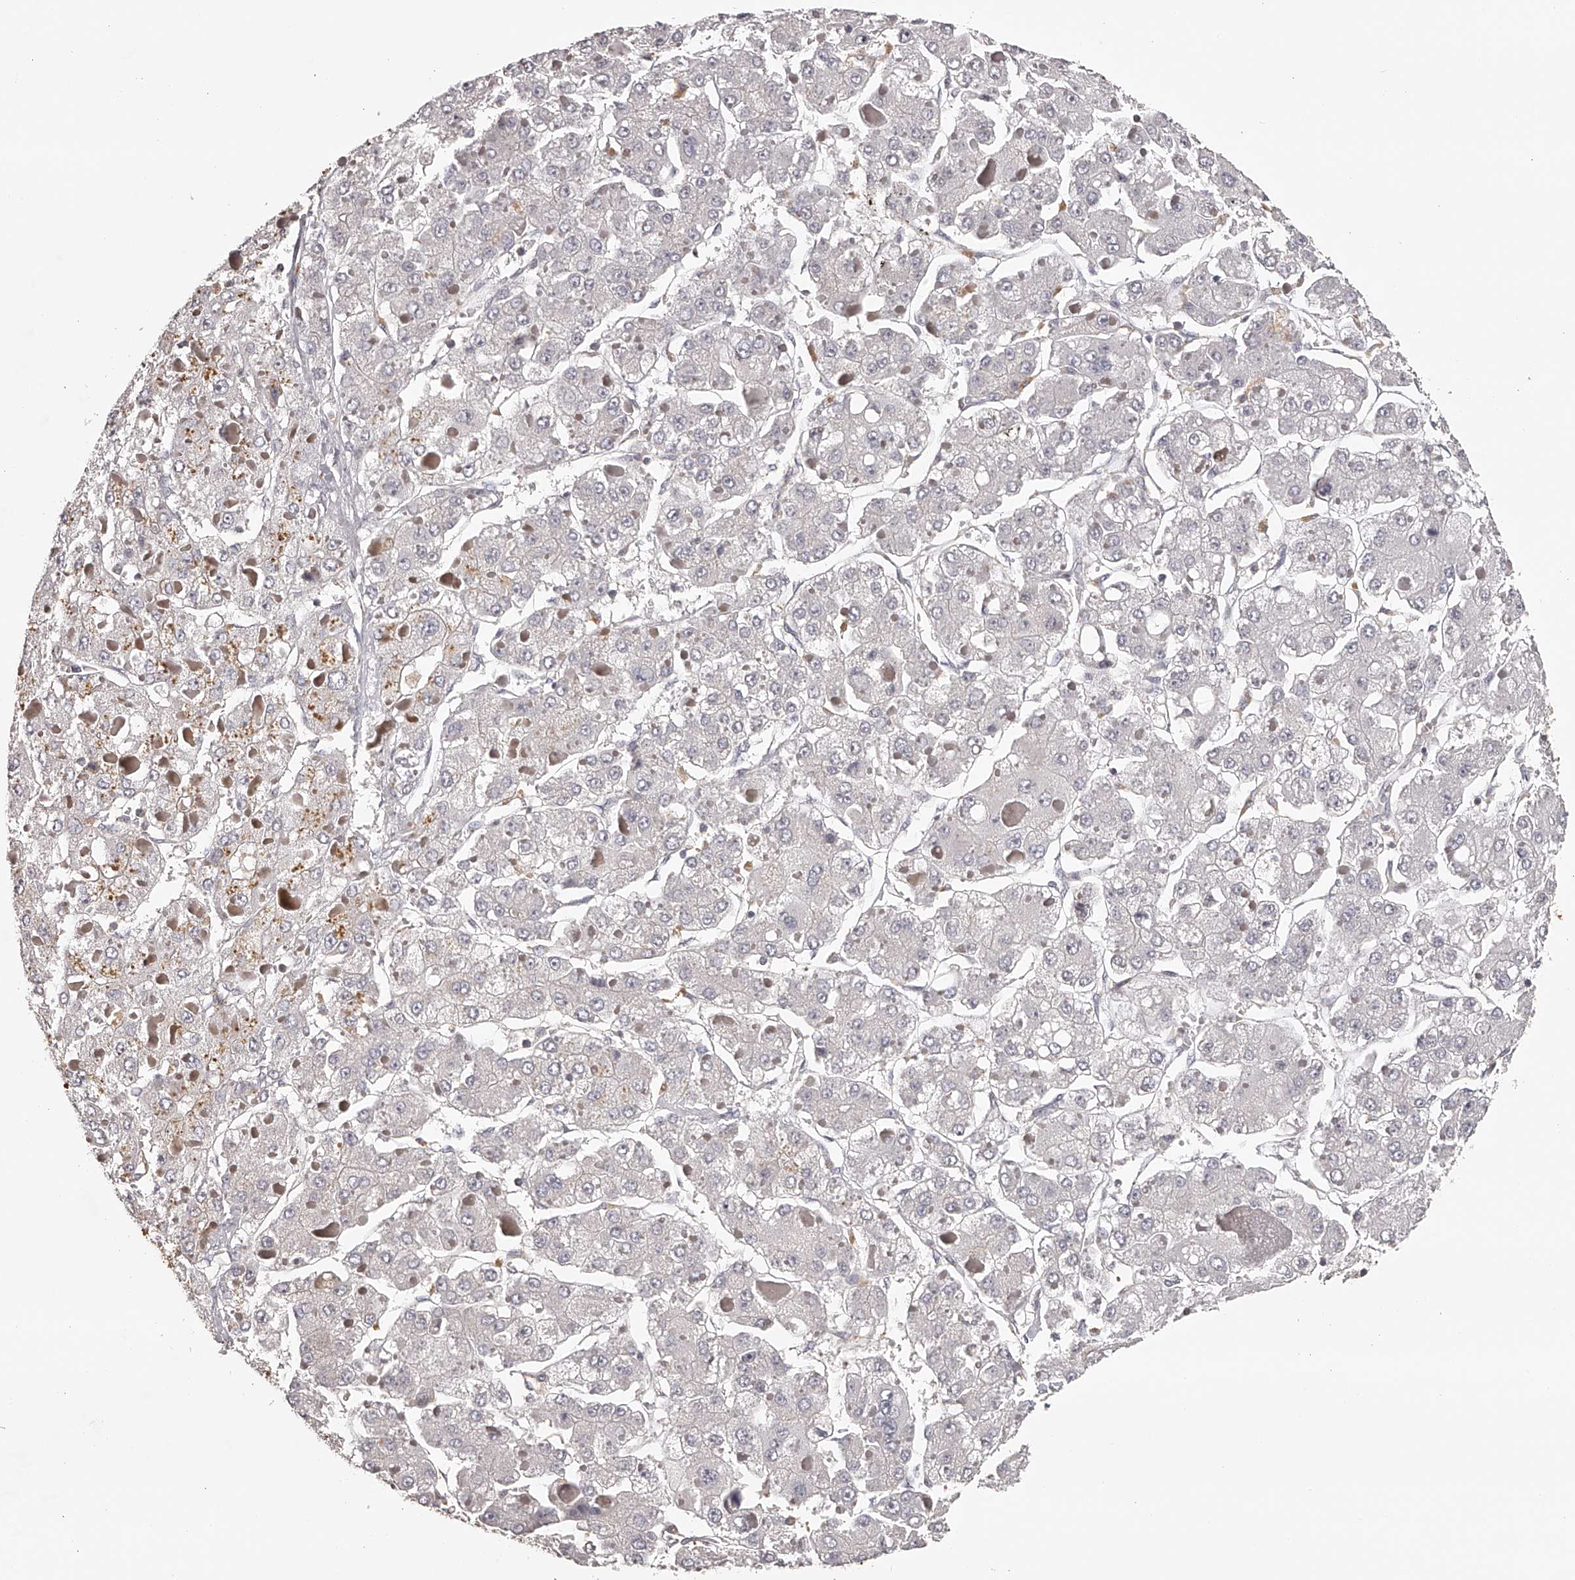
{"staining": {"intensity": "negative", "quantity": "none", "location": "none"}, "tissue": "liver cancer", "cell_type": "Tumor cells", "image_type": "cancer", "snomed": [{"axis": "morphology", "description": "Carcinoma, Hepatocellular, NOS"}, {"axis": "topography", "description": "Liver"}], "caption": "The immunohistochemistry (IHC) micrograph has no significant positivity in tumor cells of hepatocellular carcinoma (liver) tissue.", "gene": "TNN", "patient": {"sex": "female", "age": 73}}